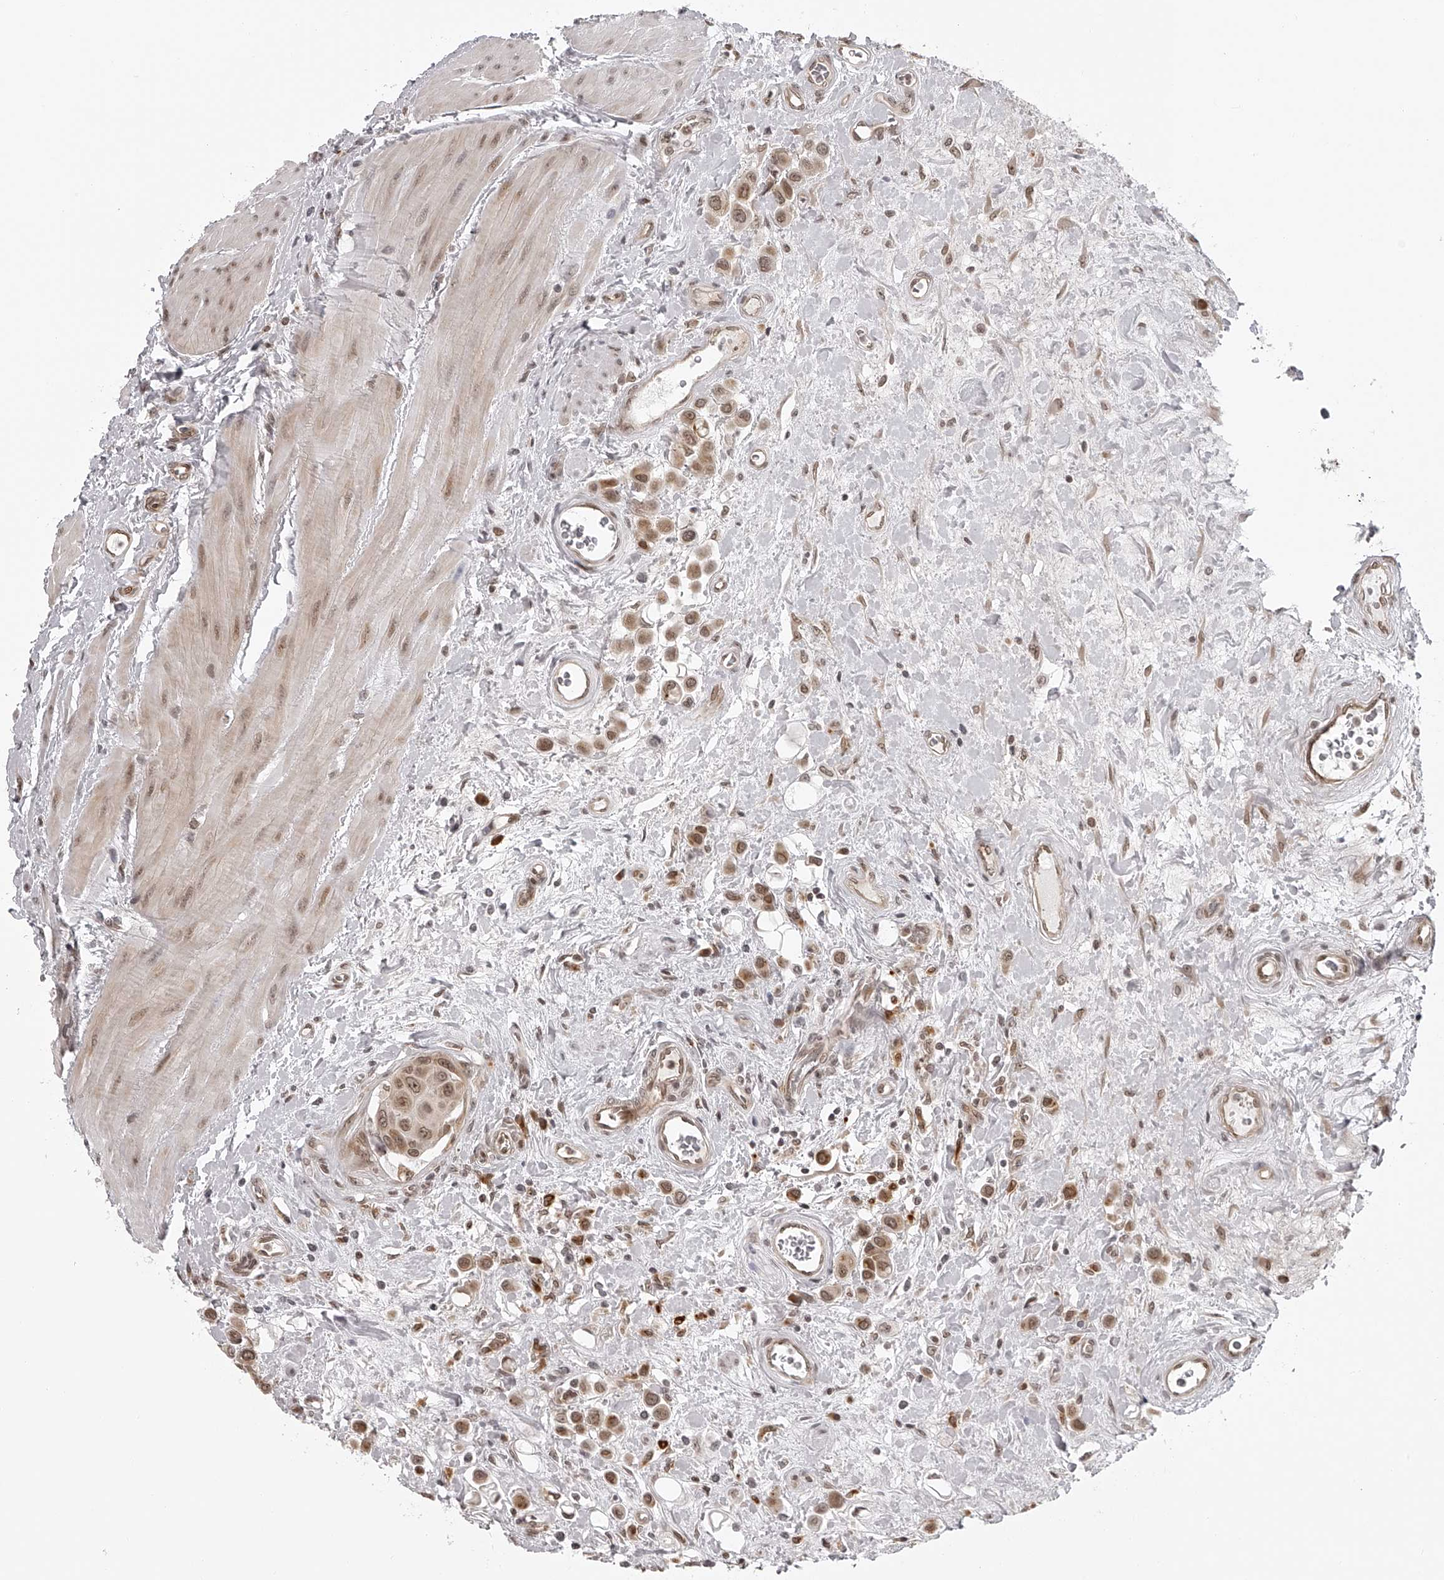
{"staining": {"intensity": "moderate", "quantity": ">75%", "location": "nuclear"}, "tissue": "urothelial cancer", "cell_type": "Tumor cells", "image_type": "cancer", "snomed": [{"axis": "morphology", "description": "Urothelial carcinoma, High grade"}, {"axis": "topography", "description": "Urinary bladder"}], "caption": "Brown immunohistochemical staining in urothelial carcinoma (high-grade) exhibits moderate nuclear expression in about >75% of tumor cells. Using DAB (3,3'-diaminobenzidine) (brown) and hematoxylin (blue) stains, captured at high magnification using brightfield microscopy.", "gene": "ODF2L", "patient": {"sex": "male", "age": 50}}